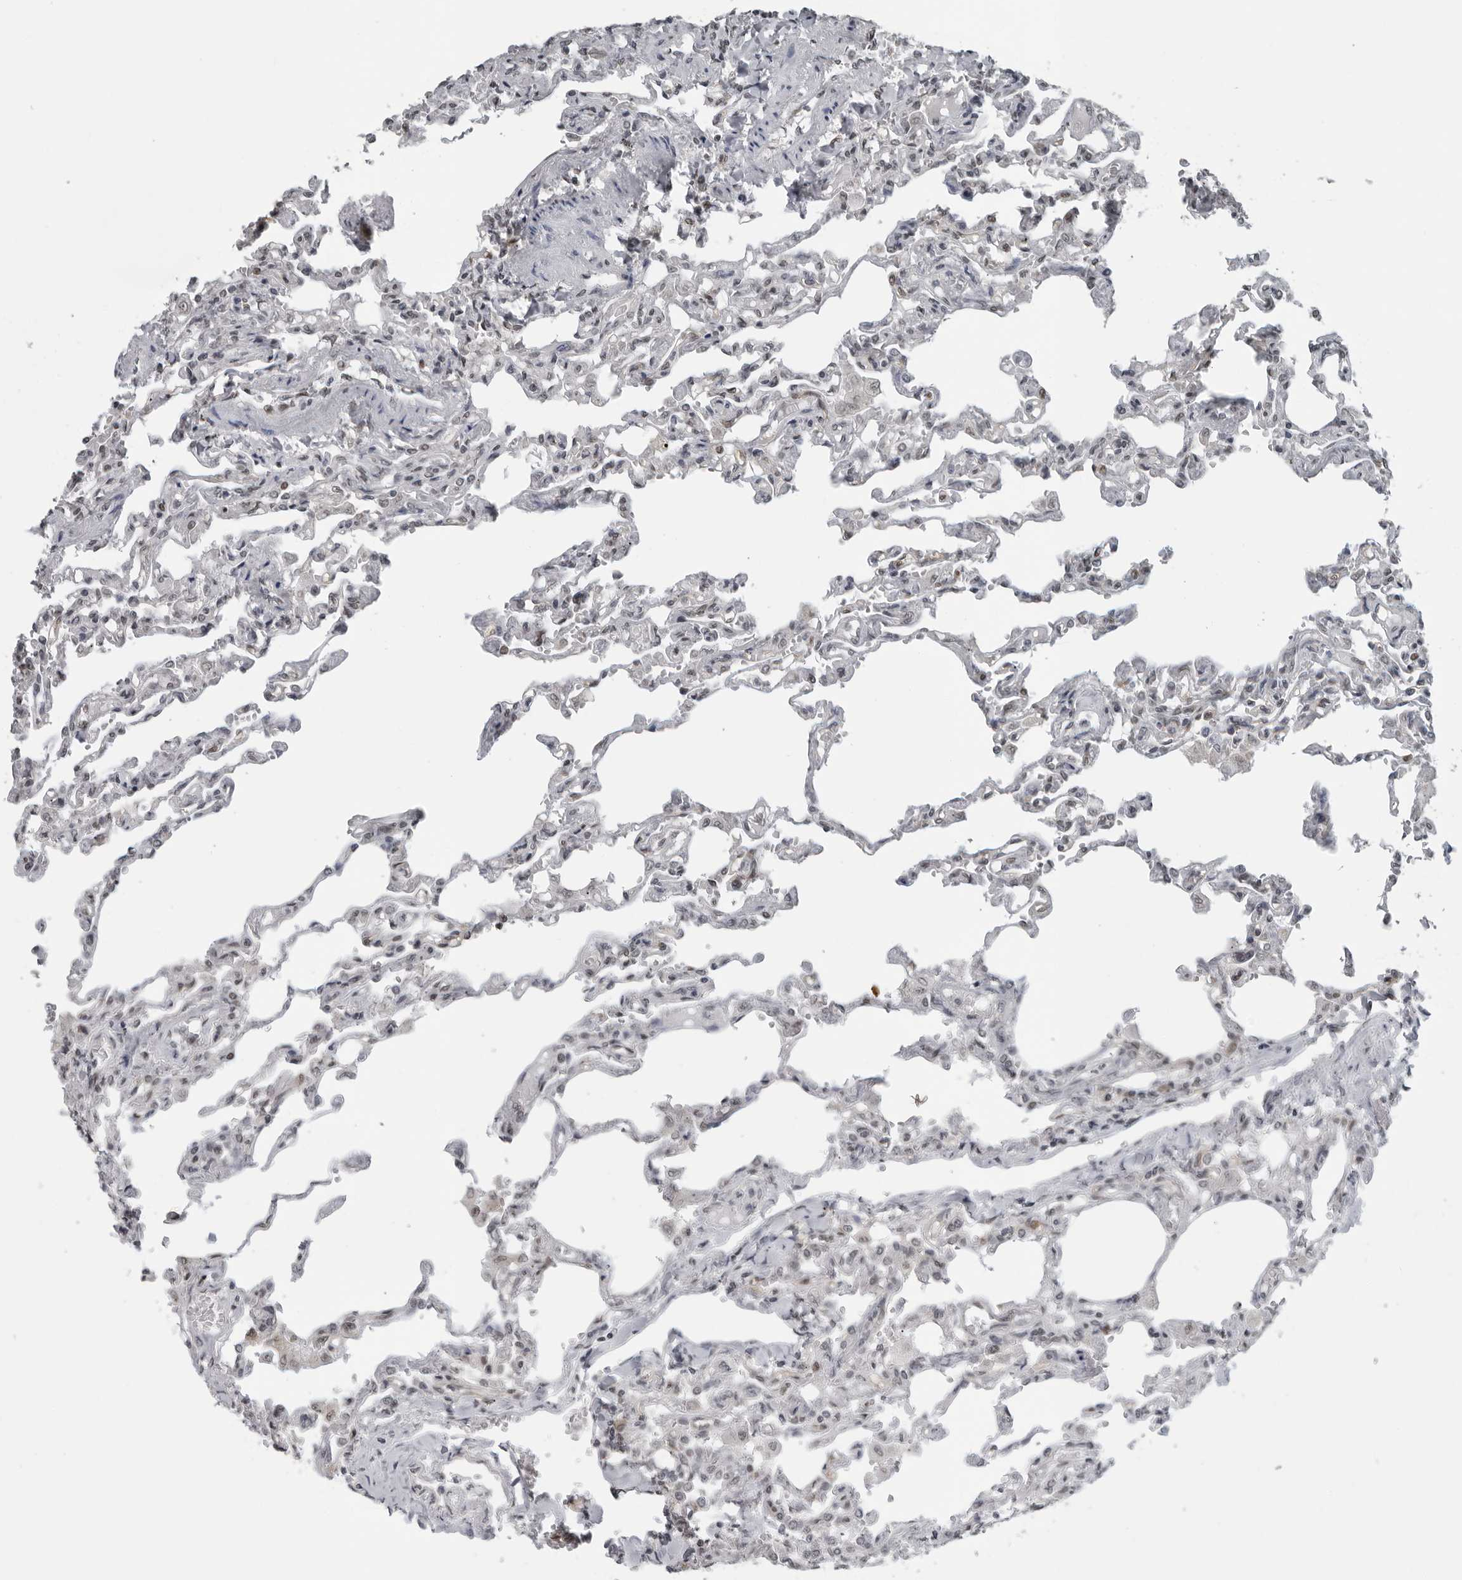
{"staining": {"intensity": "negative", "quantity": "none", "location": "none"}, "tissue": "lung", "cell_type": "Alveolar cells", "image_type": "normal", "snomed": [{"axis": "morphology", "description": "Normal tissue, NOS"}, {"axis": "topography", "description": "Lung"}], "caption": "This histopathology image is of unremarkable lung stained with IHC to label a protein in brown with the nuclei are counter-stained blue. There is no expression in alveolar cells.", "gene": "MAF", "patient": {"sex": "male", "age": 21}}